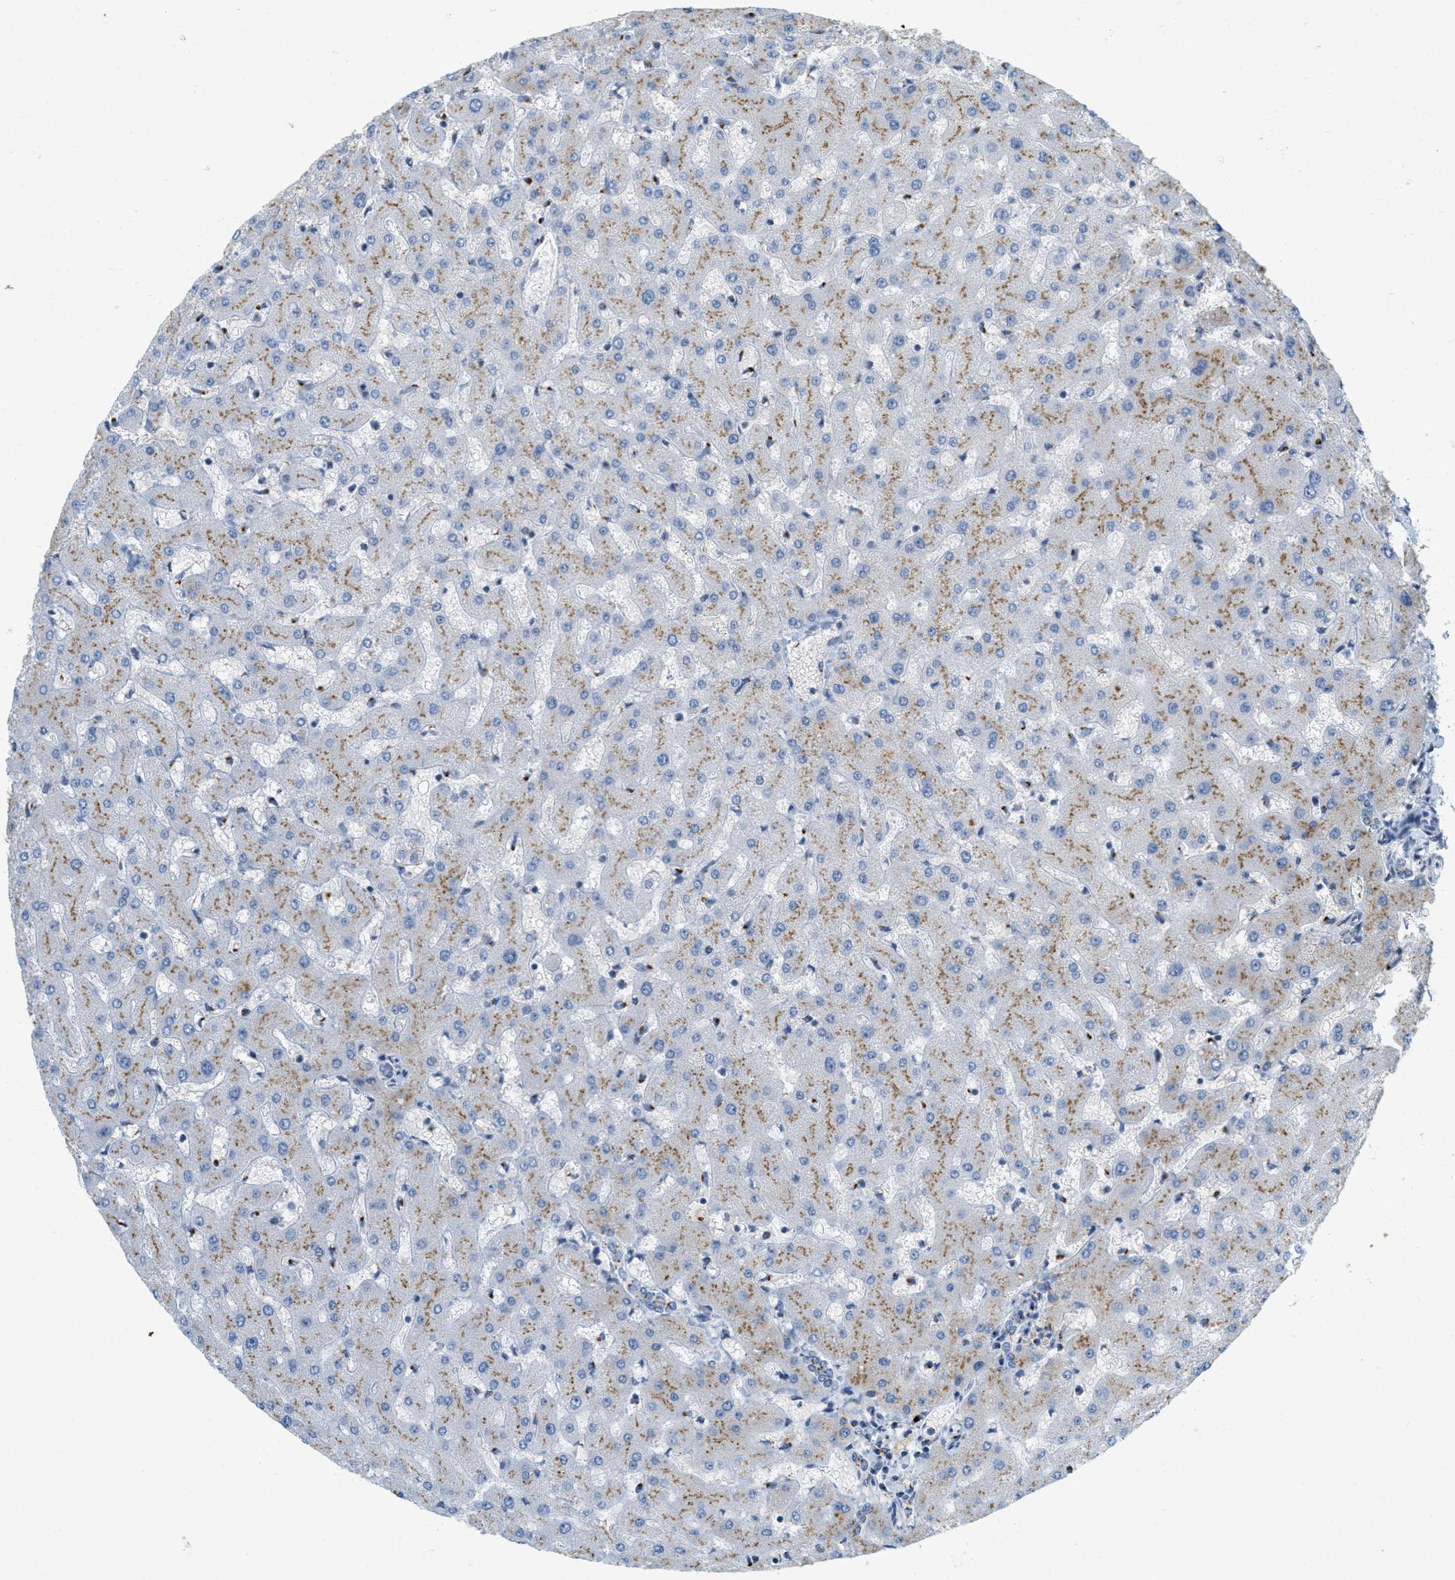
{"staining": {"intensity": "weak", "quantity": "<25%", "location": "cytoplasmic/membranous"}, "tissue": "liver", "cell_type": "Cholangiocytes", "image_type": "normal", "snomed": [{"axis": "morphology", "description": "Normal tissue, NOS"}, {"axis": "topography", "description": "Liver"}], "caption": "A high-resolution micrograph shows IHC staining of benign liver, which displays no significant staining in cholangiocytes.", "gene": "ENTPD4", "patient": {"sex": "female", "age": 63}}